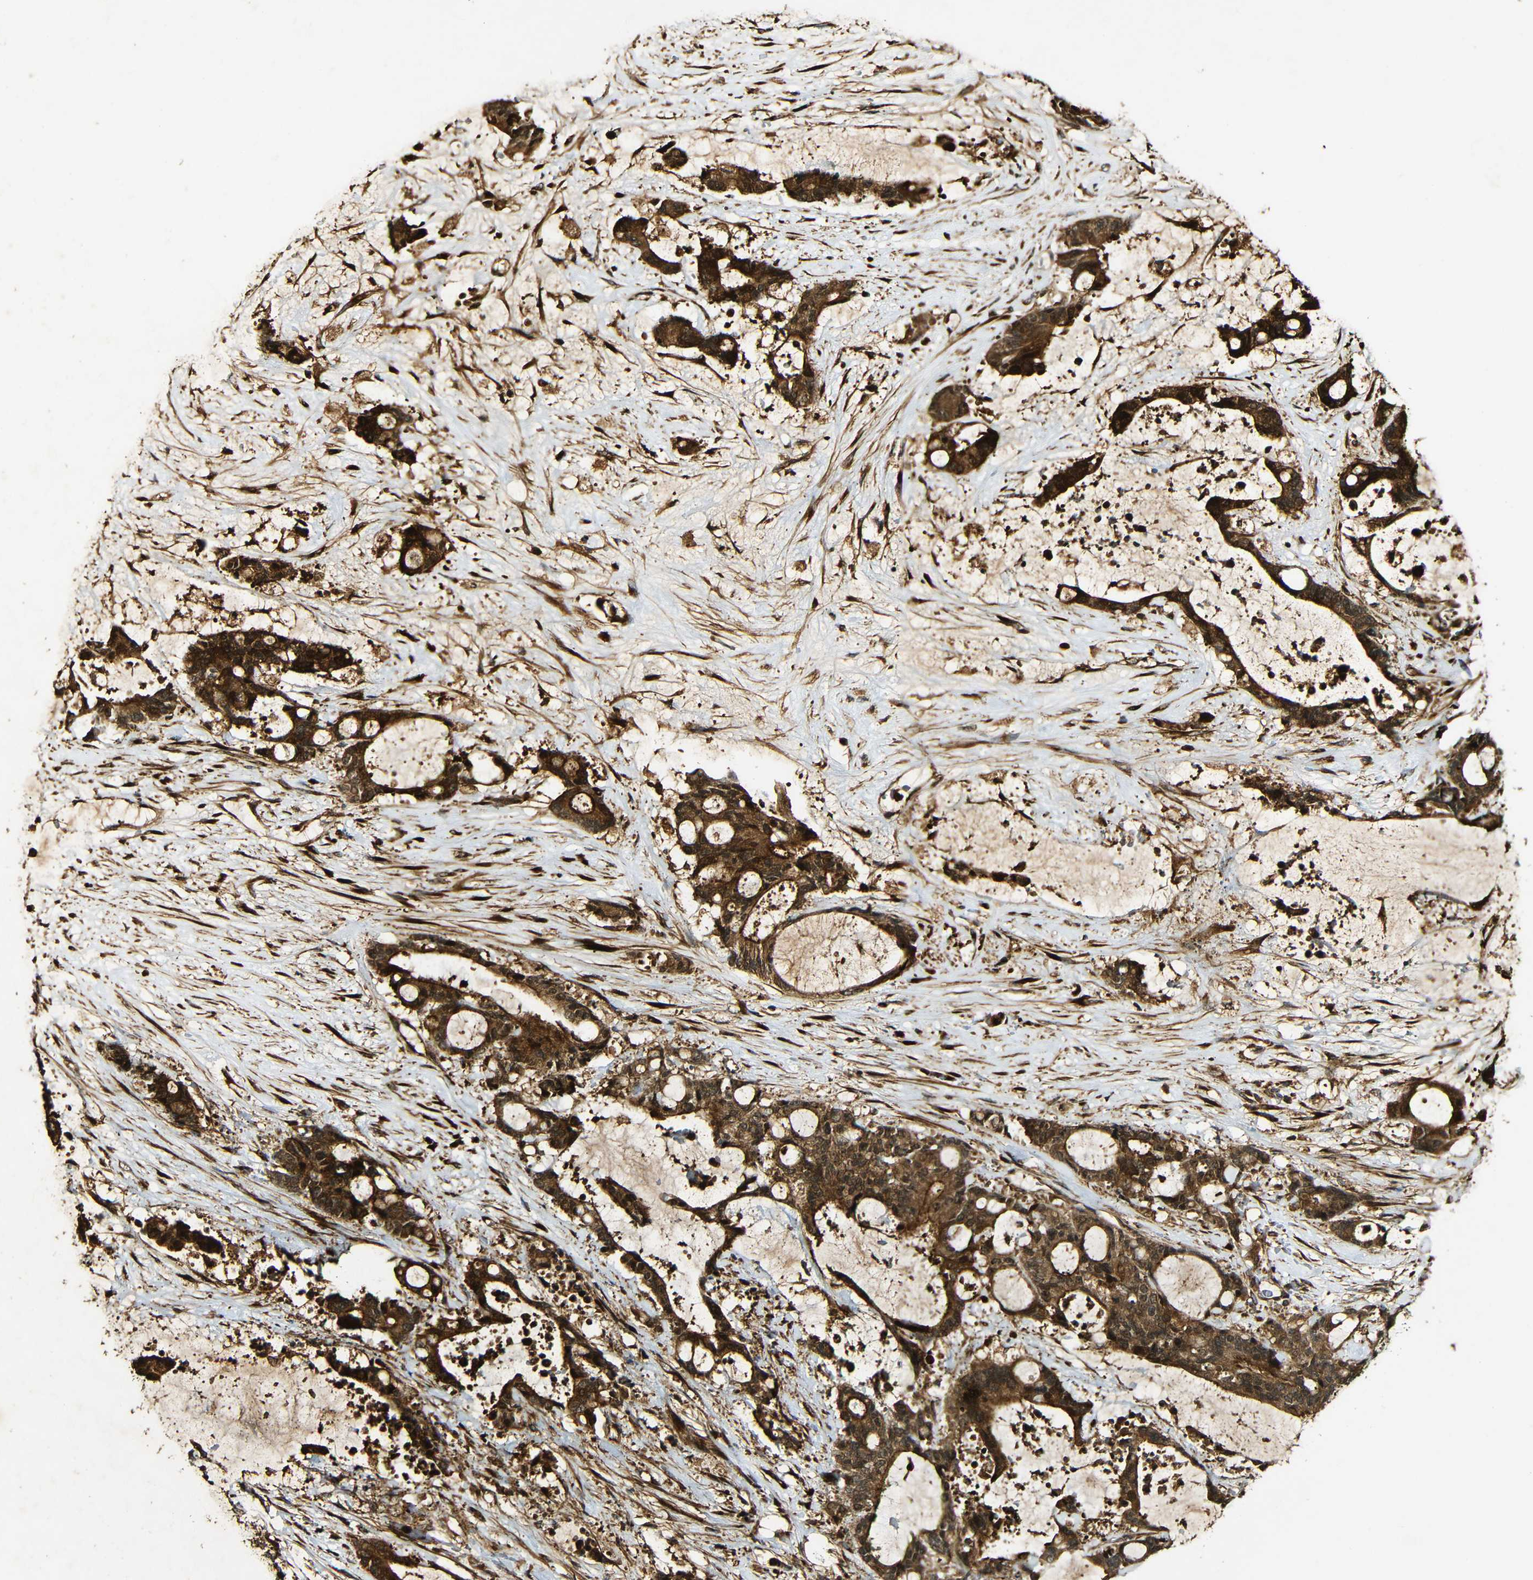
{"staining": {"intensity": "strong", "quantity": ">75%", "location": "cytoplasmic/membranous"}, "tissue": "liver cancer", "cell_type": "Tumor cells", "image_type": "cancer", "snomed": [{"axis": "morphology", "description": "Normal tissue, NOS"}, {"axis": "morphology", "description": "Cholangiocarcinoma"}, {"axis": "topography", "description": "Liver"}, {"axis": "topography", "description": "Peripheral nerve tissue"}], "caption": "Immunohistochemical staining of liver cholangiocarcinoma exhibits high levels of strong cytoplasmic/membranous protein staining in about >75% of tumor cells.", "gene": "CASP8", "patient": {"sex": "female", "age": 73}}